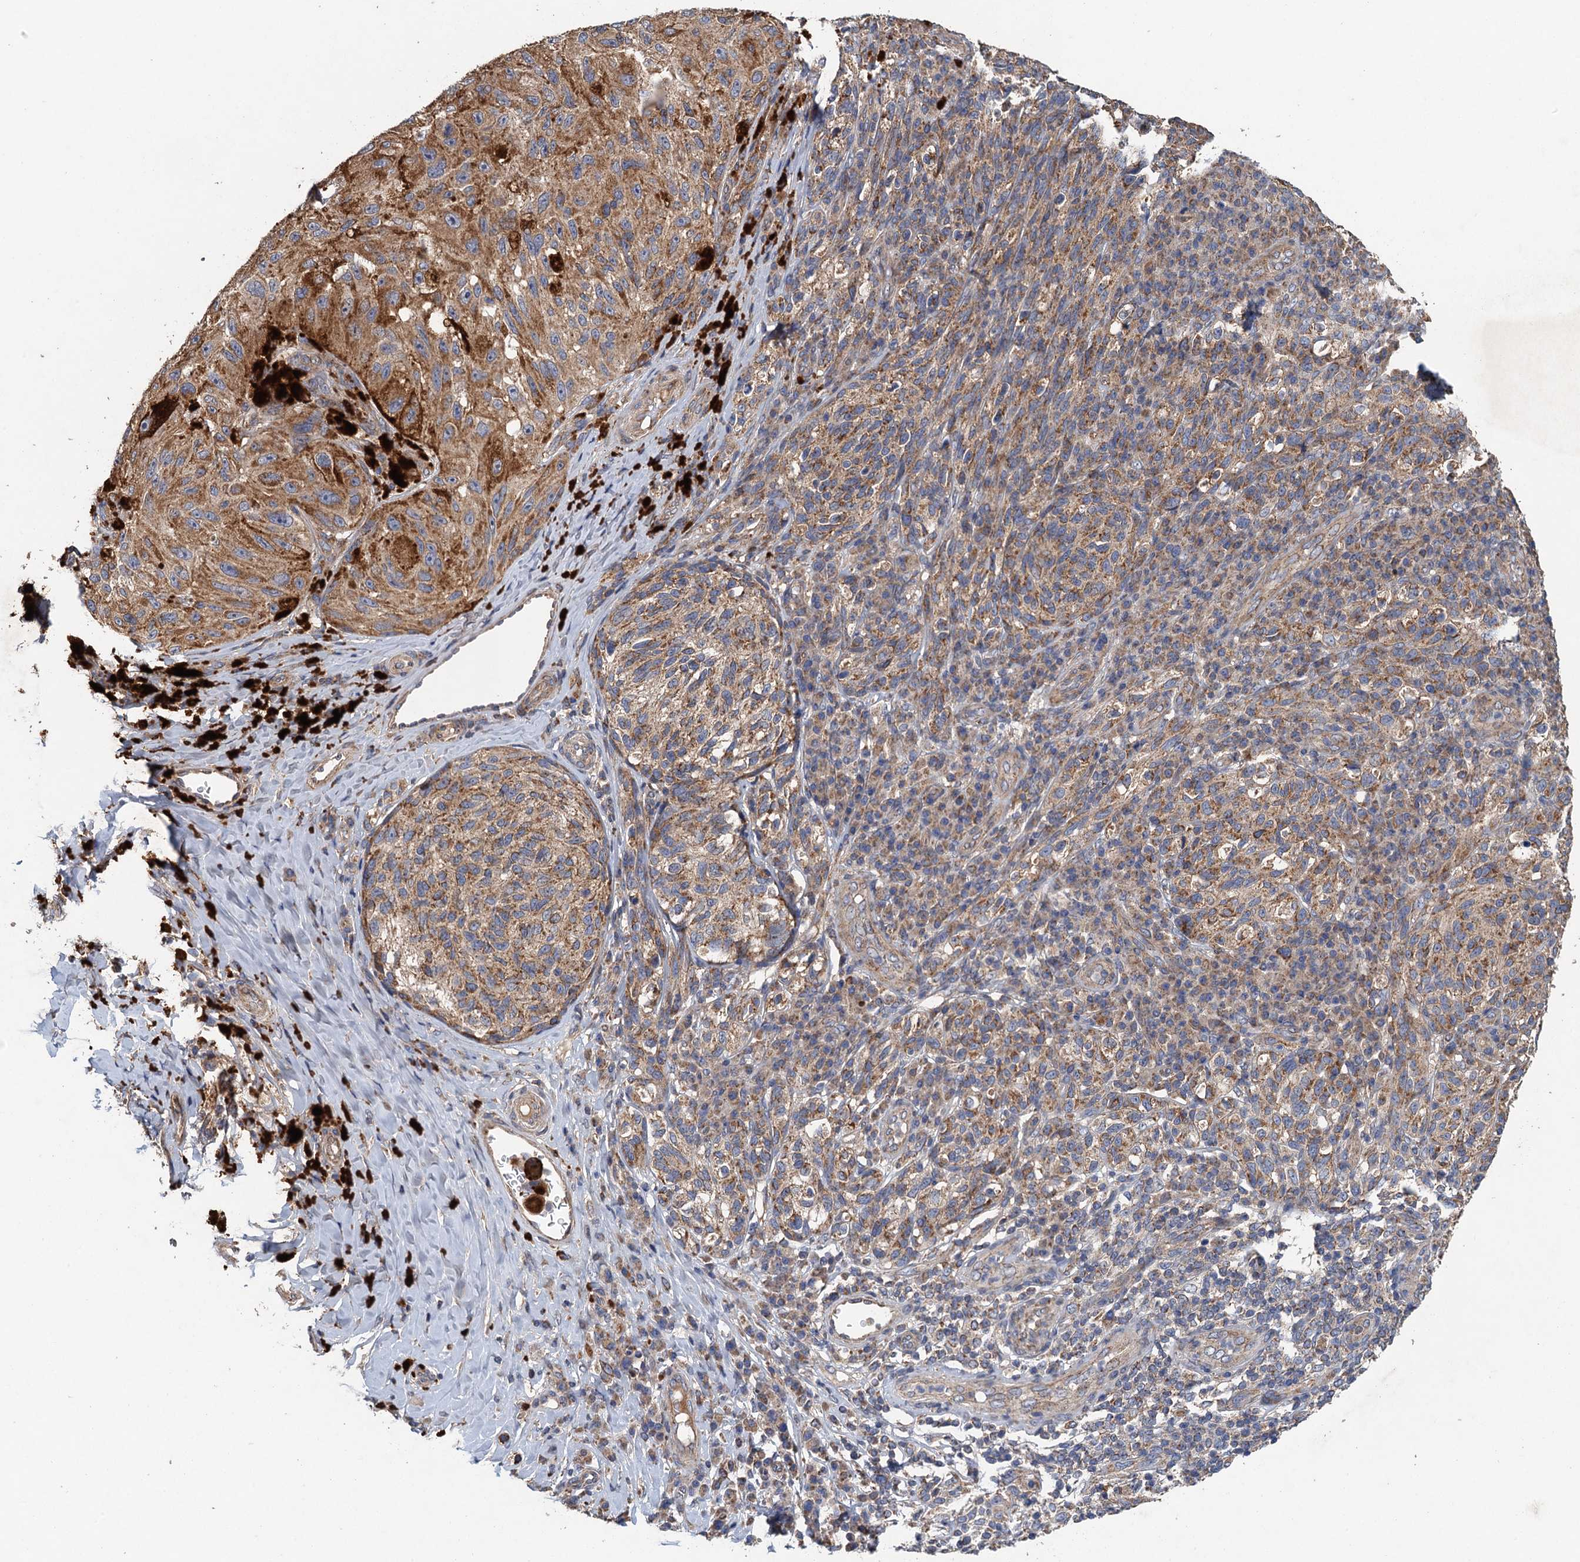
{"staining": {"intensity": "moderate", "quantity": ">75%", "location": "cytoplasmic/membranous"}, "tissue": "melanoma", "cell_type": "Tumor cells", "image_type": "cancer", "snomed": [{"axis": "morphology", "description": "Malignant melanoma, NOS"}, {"axis": "topography", "description": "Skin"}], "caption": "Tumor cells exhibit moderate cytoplasmic/membranous staining in about >75% of cells in malignant melanoma. The staining is performed using DAB brown chromogen to label protein expression. The nuclei are counter-stained blue using hematoxylin.", "gene": "BCS1L", "patient": {"sex": "female", "age": 73}}